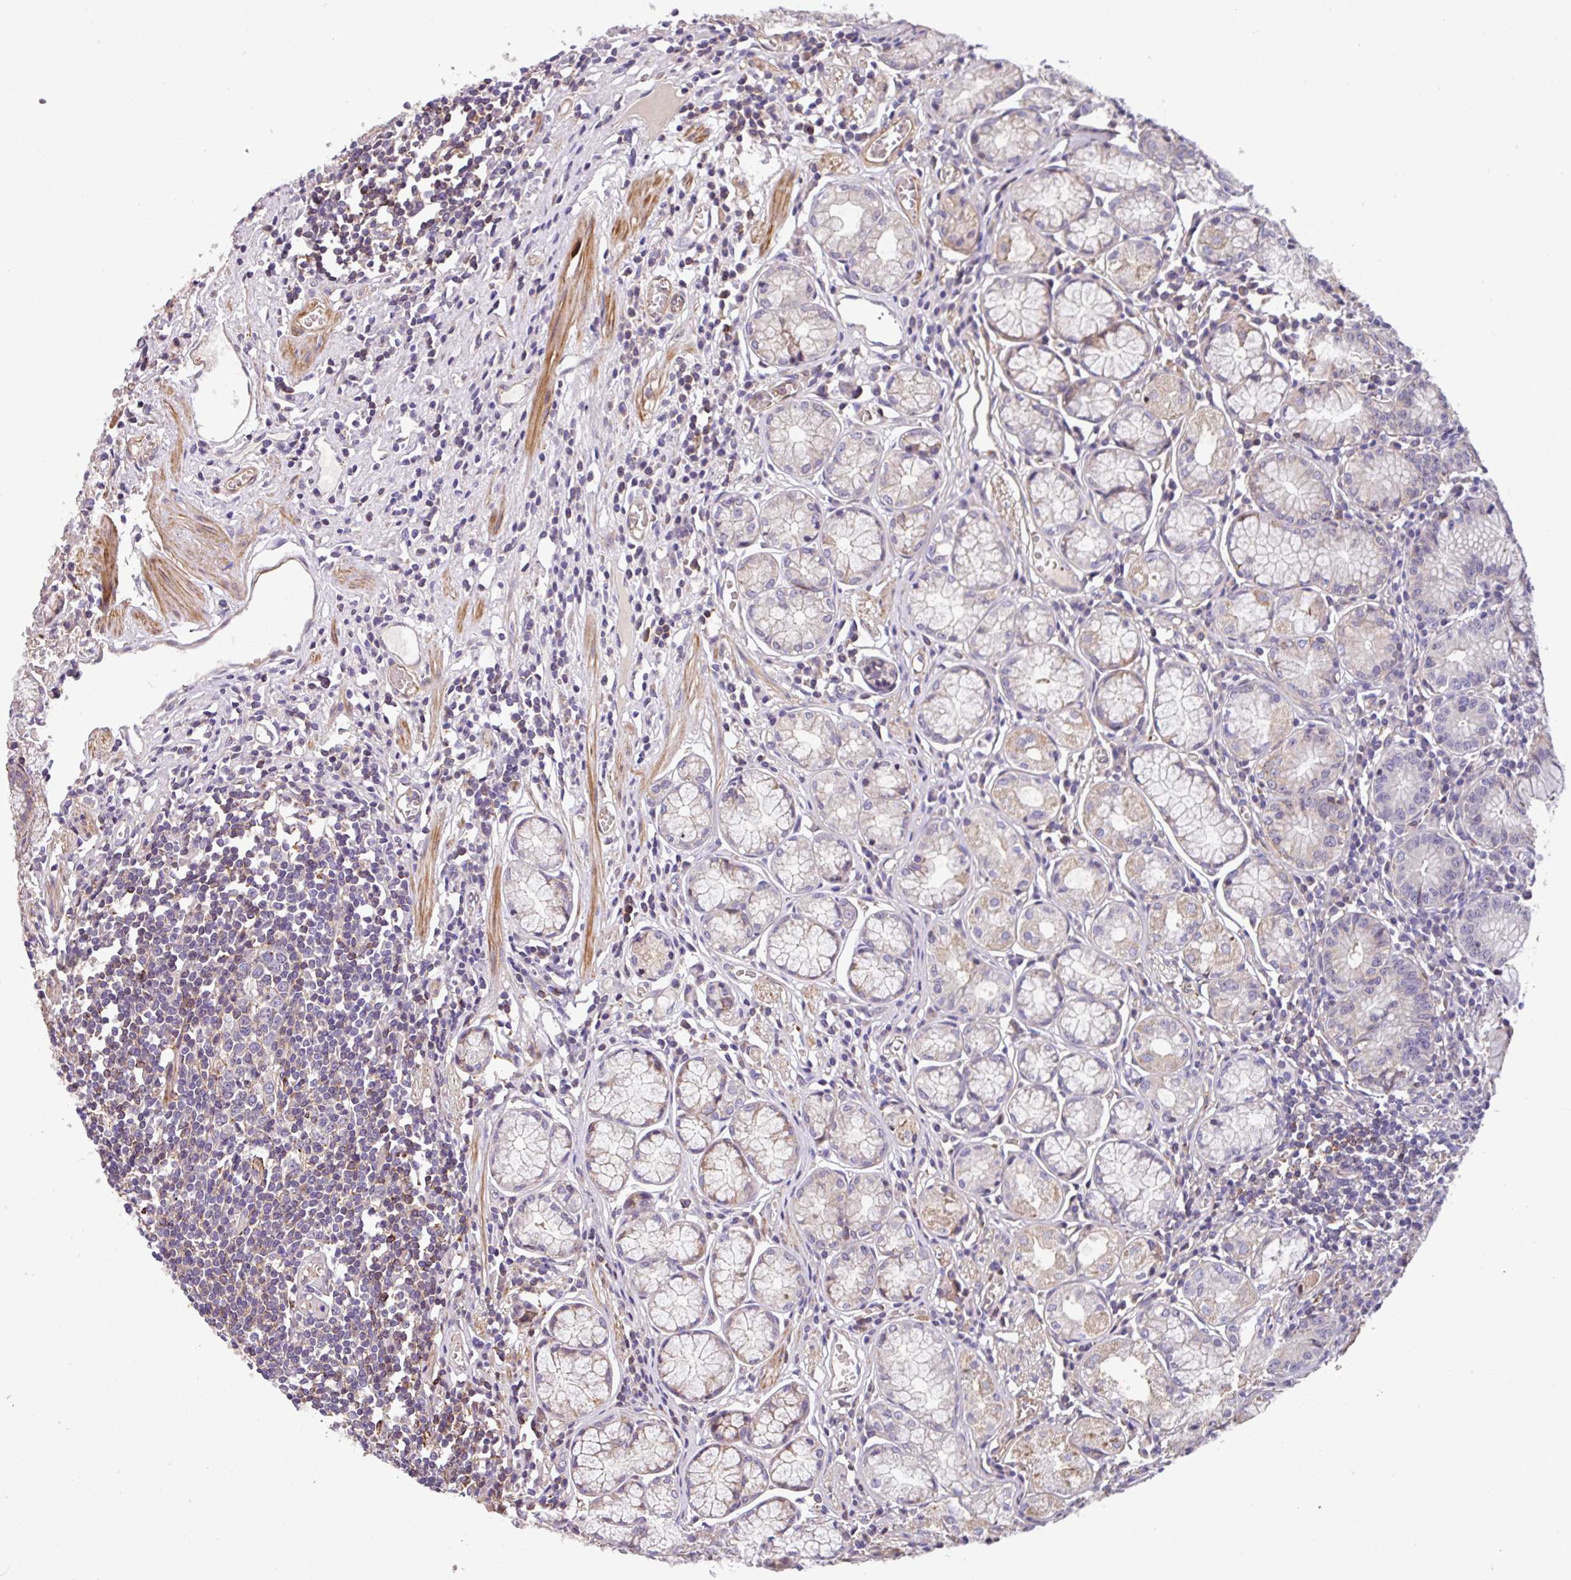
{"staining": {"intensity": "moderate", "quantity": "25%-75%", "location": "cytoplasmic/membranous"}, "tissue": "stomach", "cell_type": "Glandular cells", "image_type": "normal", "snomed": [{"axis": "morphology", "description": "Normal tissue, NOS"}, {"axis": "topography", "description": "Stomach"}], "caption": "Immunohistochemical staining of unremarkable stomach exhibits medium levels of moderate cytoplasmic/membranous positivity in approximately 25%-75% of glandular cells.", "gene": "CASS4", "patient": {"sex": "male", "age": 55}}